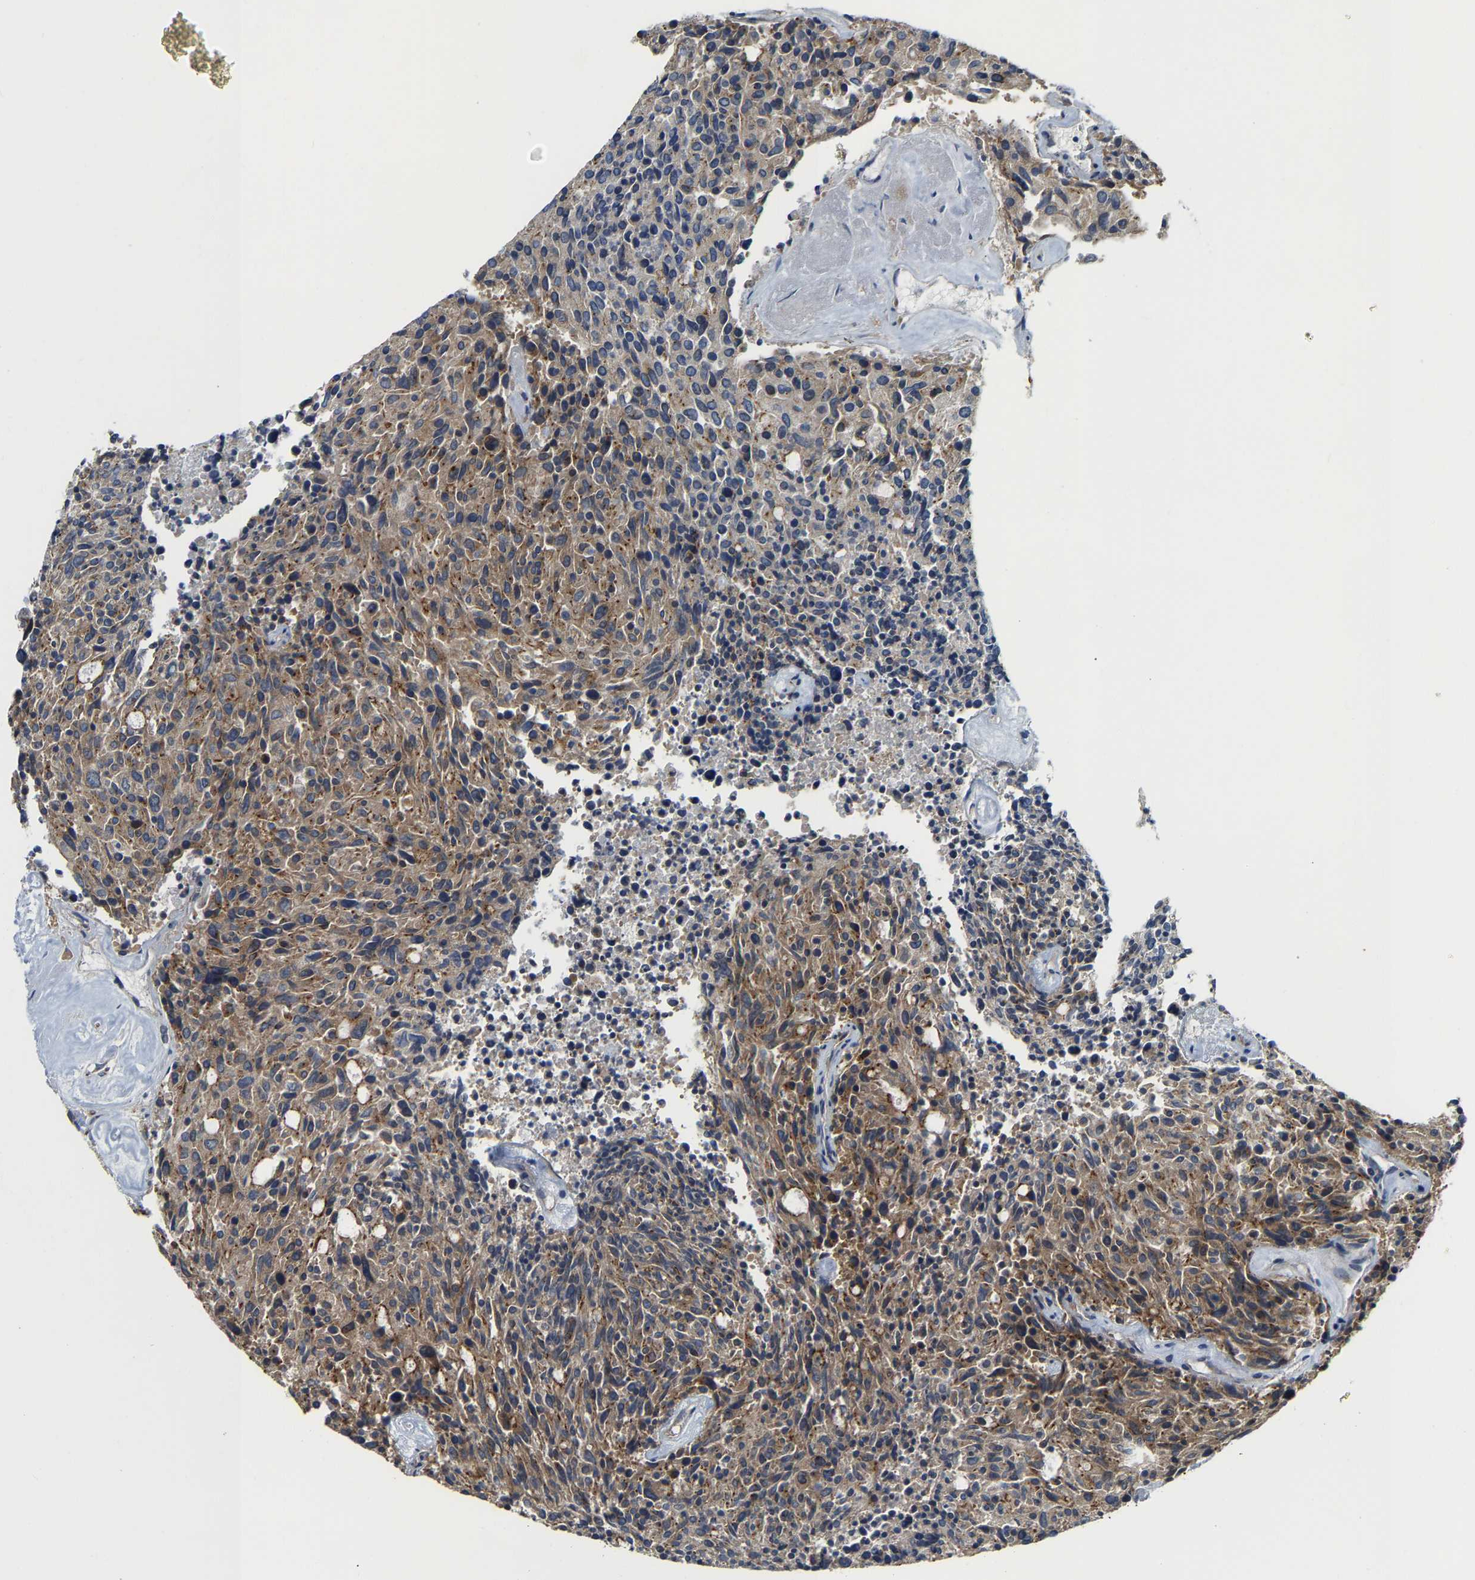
{"staining": {"intensity": "weak", "quantity": ">75%", "location": "cytoplasmic/membranous"}, "tissue": "carcinoid", "cell_type": "Tumor cells", "image_type": "cancer", "snomed": [{"axis": "morphology", "description": "Carcinoid, malignant, NOS"}, {"axis": "topography", "description": "Pancreas"}], "caption": "There is low levels of weak cytoplasmic/membranous positivity in tumor cells of carcinoid, as demonstrated by immunohistochemical staining (brown color).", "gene": "PCNT", "patient": {"sex": "female", "age": 54}}